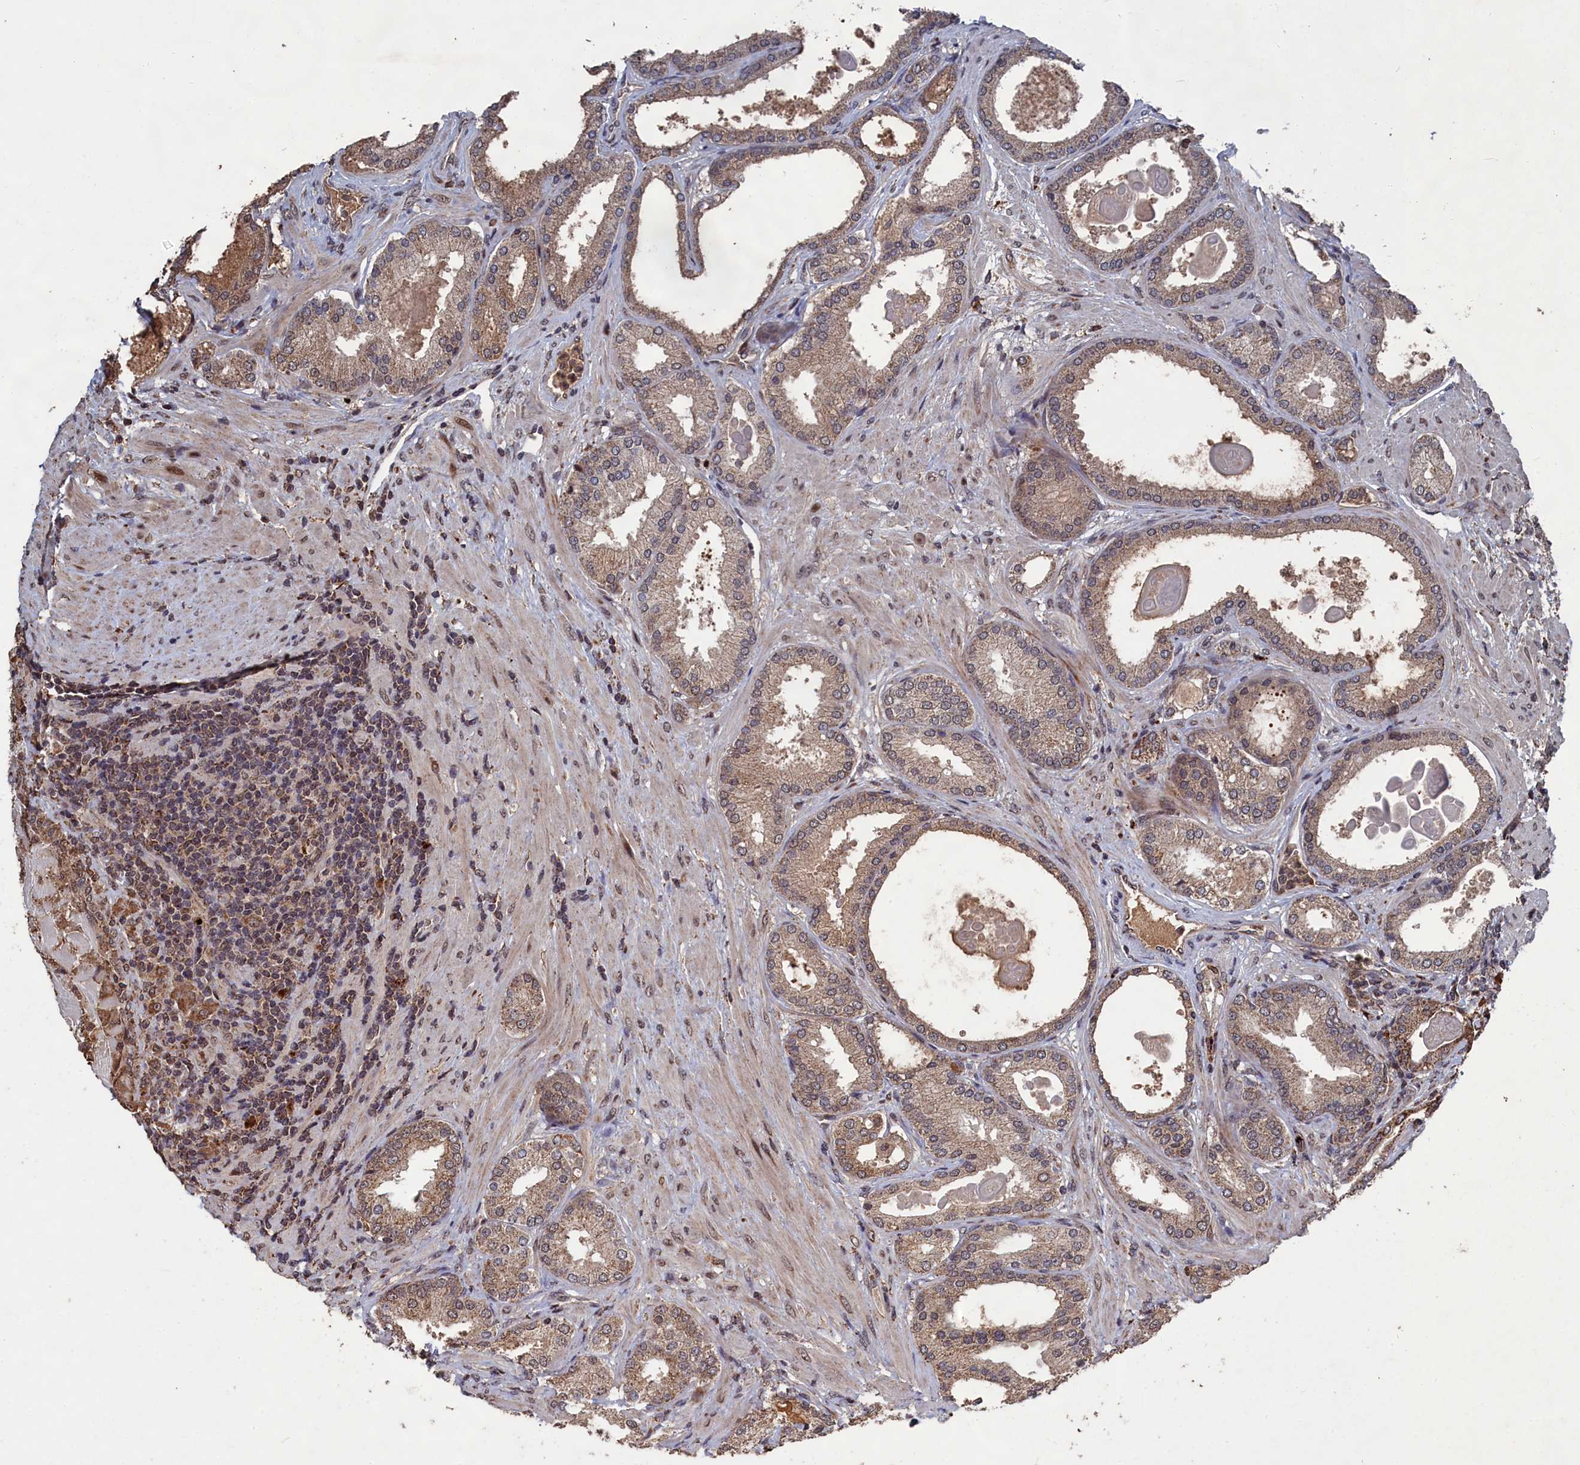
{"staining": {"intensity": "moderate", "quantity": ">75%", "location": "cytoplasmic/membranous,nuclear"}, "tissue": "prostate cancer", "cell_type": "Tumor cells", "image_type": "cancer", "snomed": [{"axis": "morphology", "description": "Adenocarcinoma, Low grade"}, {"axis": "topography", "description": "Prostate"}], "caption": "This photomicrograph demonstrates prostate adenocarcinoma (low-grade) stained with IHC to label a protein in brown. The cytoplasmic/membranous and nuclear of tumor cells show moderate positivity for the protein. Nuclei are counter-stained blue.", "gene": "CEACAM21", "patient": {"sex": "male", "age": 59}}